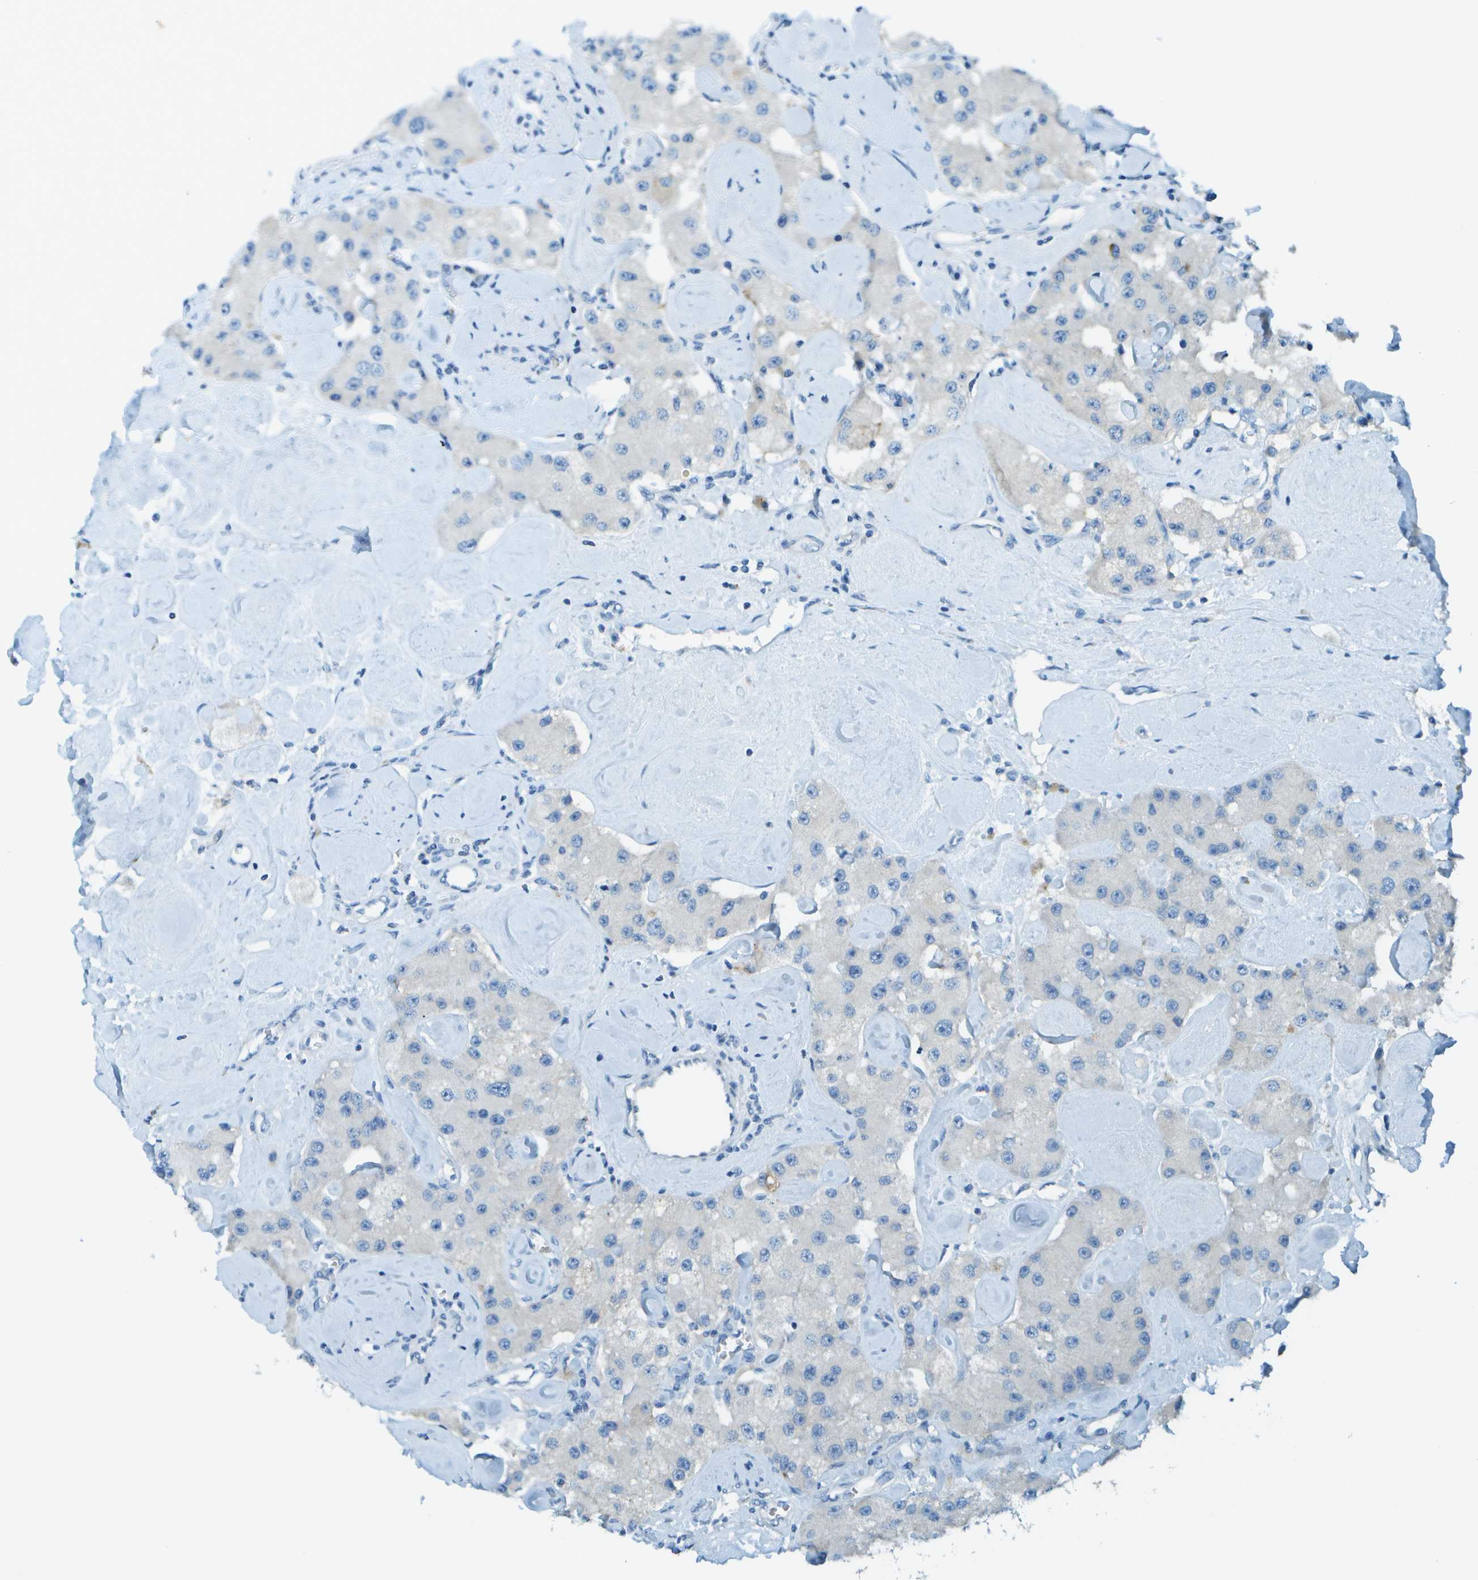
{"staining": {"intensity": "negative", "quantity": "none", "location": "none"}, "tissue": "carcinoid", "cell_type": "Tumor cells", "image_type": "cancer", "snomed": [{"axis": "morphology", "description": "Carcinoid, malignant, NOS"}, {"axis": "topography", "description": "Pancreas"}], "caption": "The immunohistochemistry (IHC) photomicrograph has no significant positivity in tumor cells of carcinoid tissue. (Immunohistochemistry, brightfield microscopy, high magnification).", "gene": "LGI2", "patient": {"sex": "male", "age": 41}}